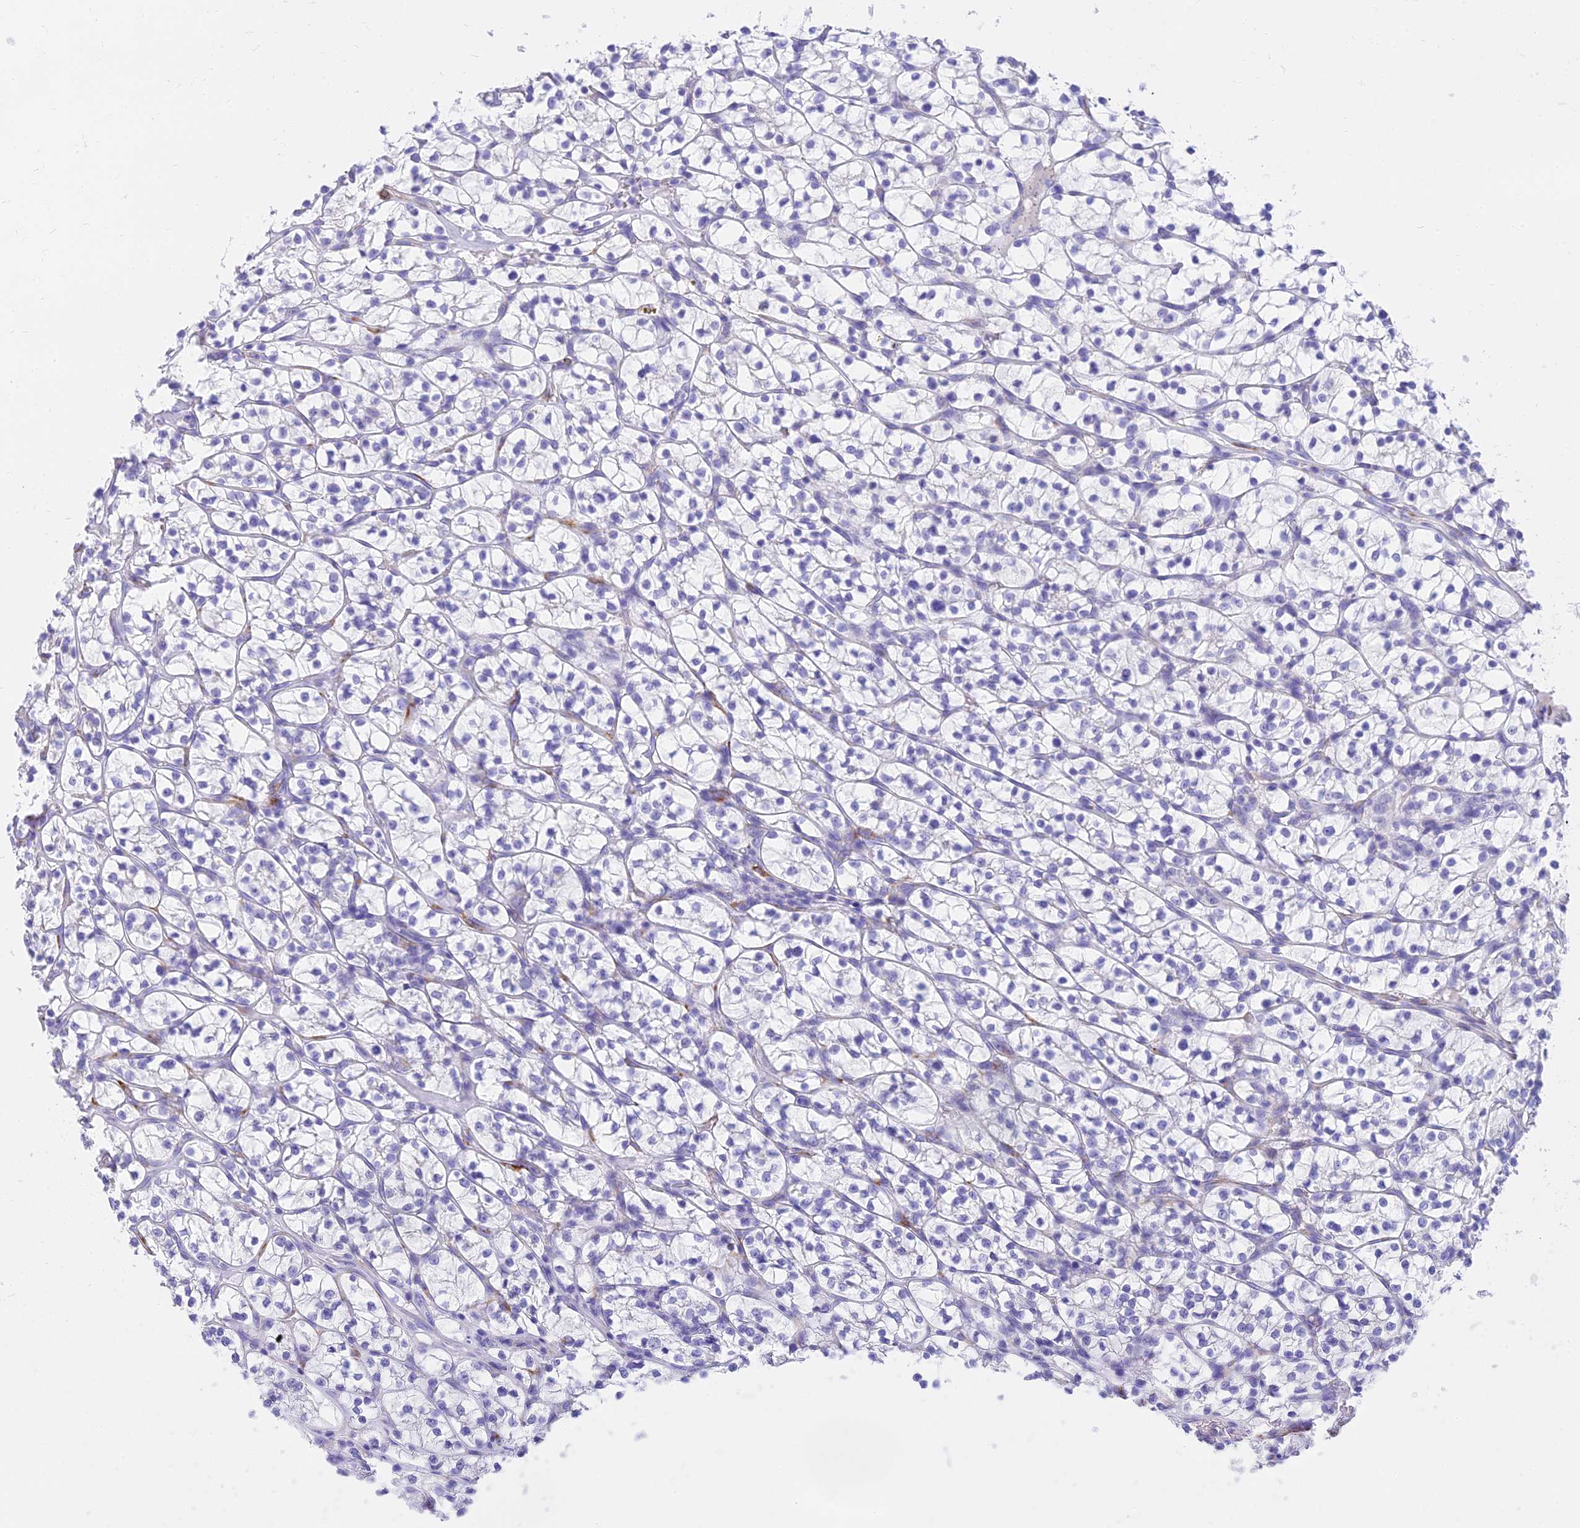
{"staining": {"intensity": "negative", "quantity": "none", "location": "none"}, "tissue": "renal cancer", "cell_type": "Tumor cells", "image_type": "cancer", "snomed": [{"axis": "morphology", "description": "Adenocarcinoma, NOS"}, {"axis": "topography", "description": "Kidney"}], "caption": "Renal cancer stained for a protein using immunohistochemistry reveals no positivity tumor cells.", "gene": "SLC36A2", "patient": {"sex": "female", "age": 64}}